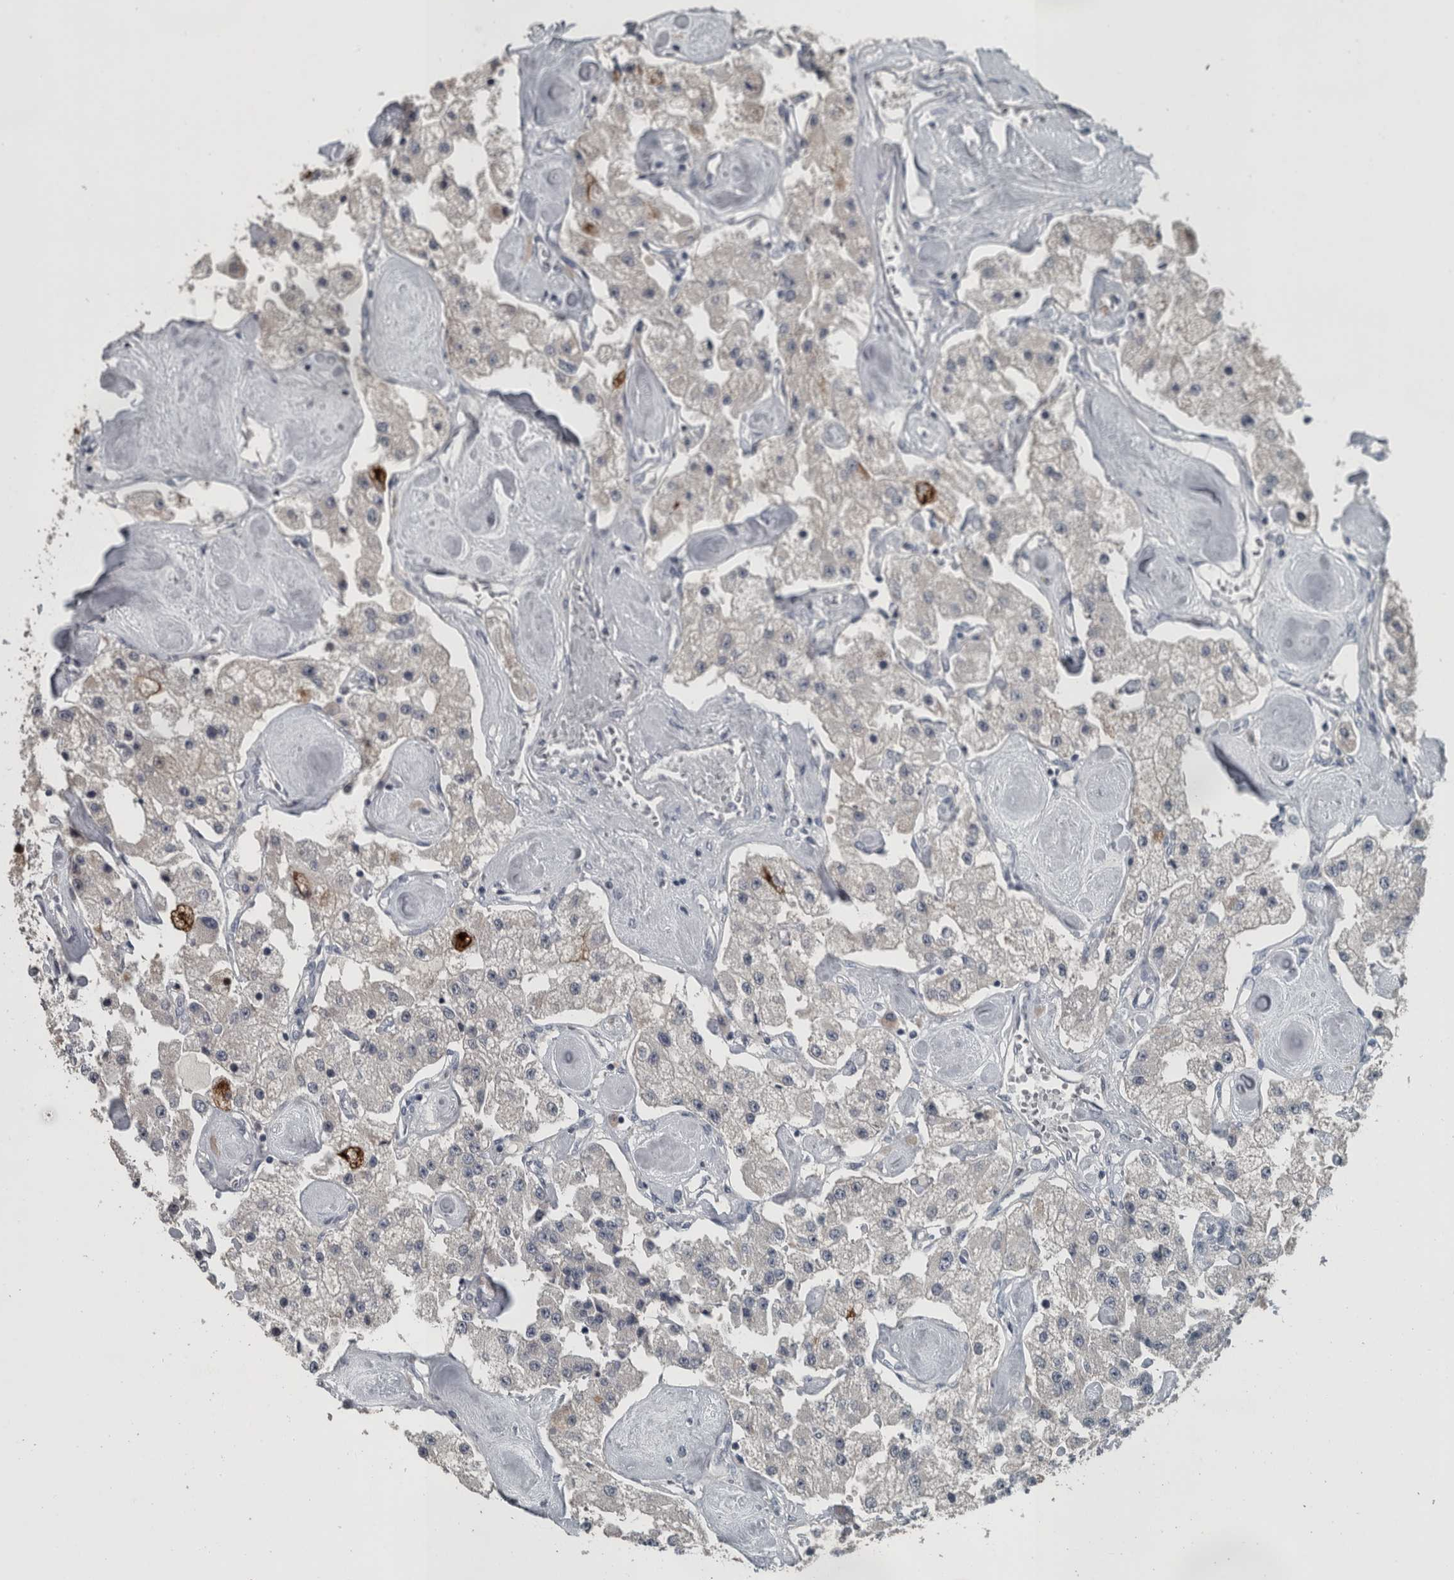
{"staining": {"intensity": "negative", "quantity": "none", "location": "none"}, "tissue": "carcinoid", "cell_type": "Tumor cells", "image_type": "cancer", "snomed": [{"axis": "morphology", "description": "Carcinoid, malignant, NOS"}, {"axis": "topography", "description": "Pancreas"}], "caption": "Immunohistochemistry of carcinoid shows no staining in tumor cells.", "gene": "KRT20", "patient": {"sex": "male", "age": 41}}